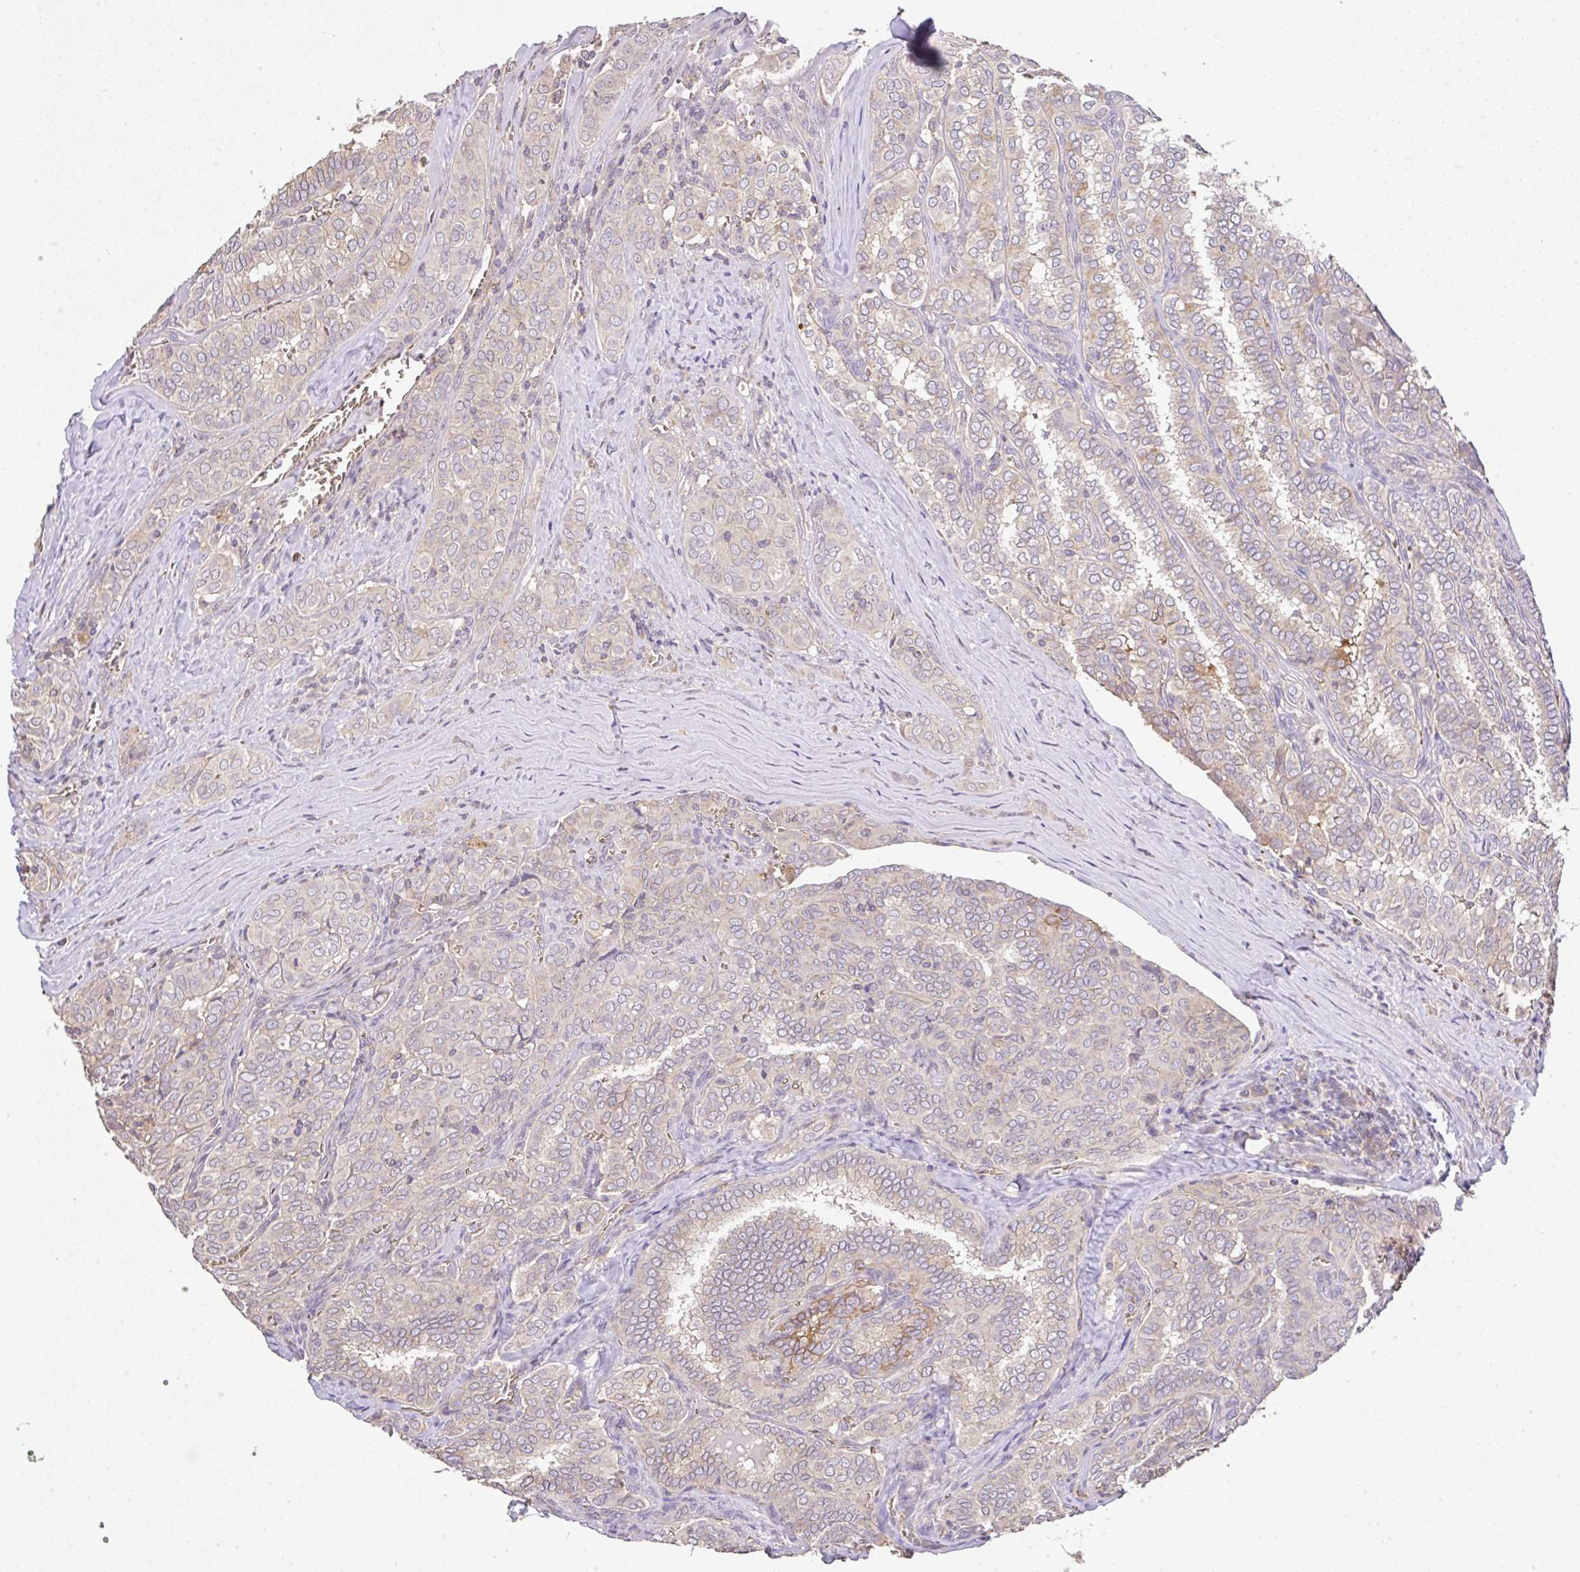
{"staining": {"intensity": "negative", "quantity": "none", "location": "none"}, "tissue": "thyroid cancer", "cell_type": "Tumor cells", "image_type": "cancer", "snomed": [{"axis": "morphology", "description": "Papillary adenocarcinoma, NOS"}, {"axis": "topography", "description": "Thyroid gland"}], "caption": "High power microscopy image of an IHC histopathology image of papillary adenocarcinoma (thyroid), revealing no significant positivity in tumor cells. (Stains: DAB (3,3'-diaminobenzidine) immunohistochemistry (IHC) with hematoxylin counter stain, Microscopy: brightfield microscopy at high magnification).", "gene": "C1QTNF9B", "patient": {"sex": "female", "age": 30}}